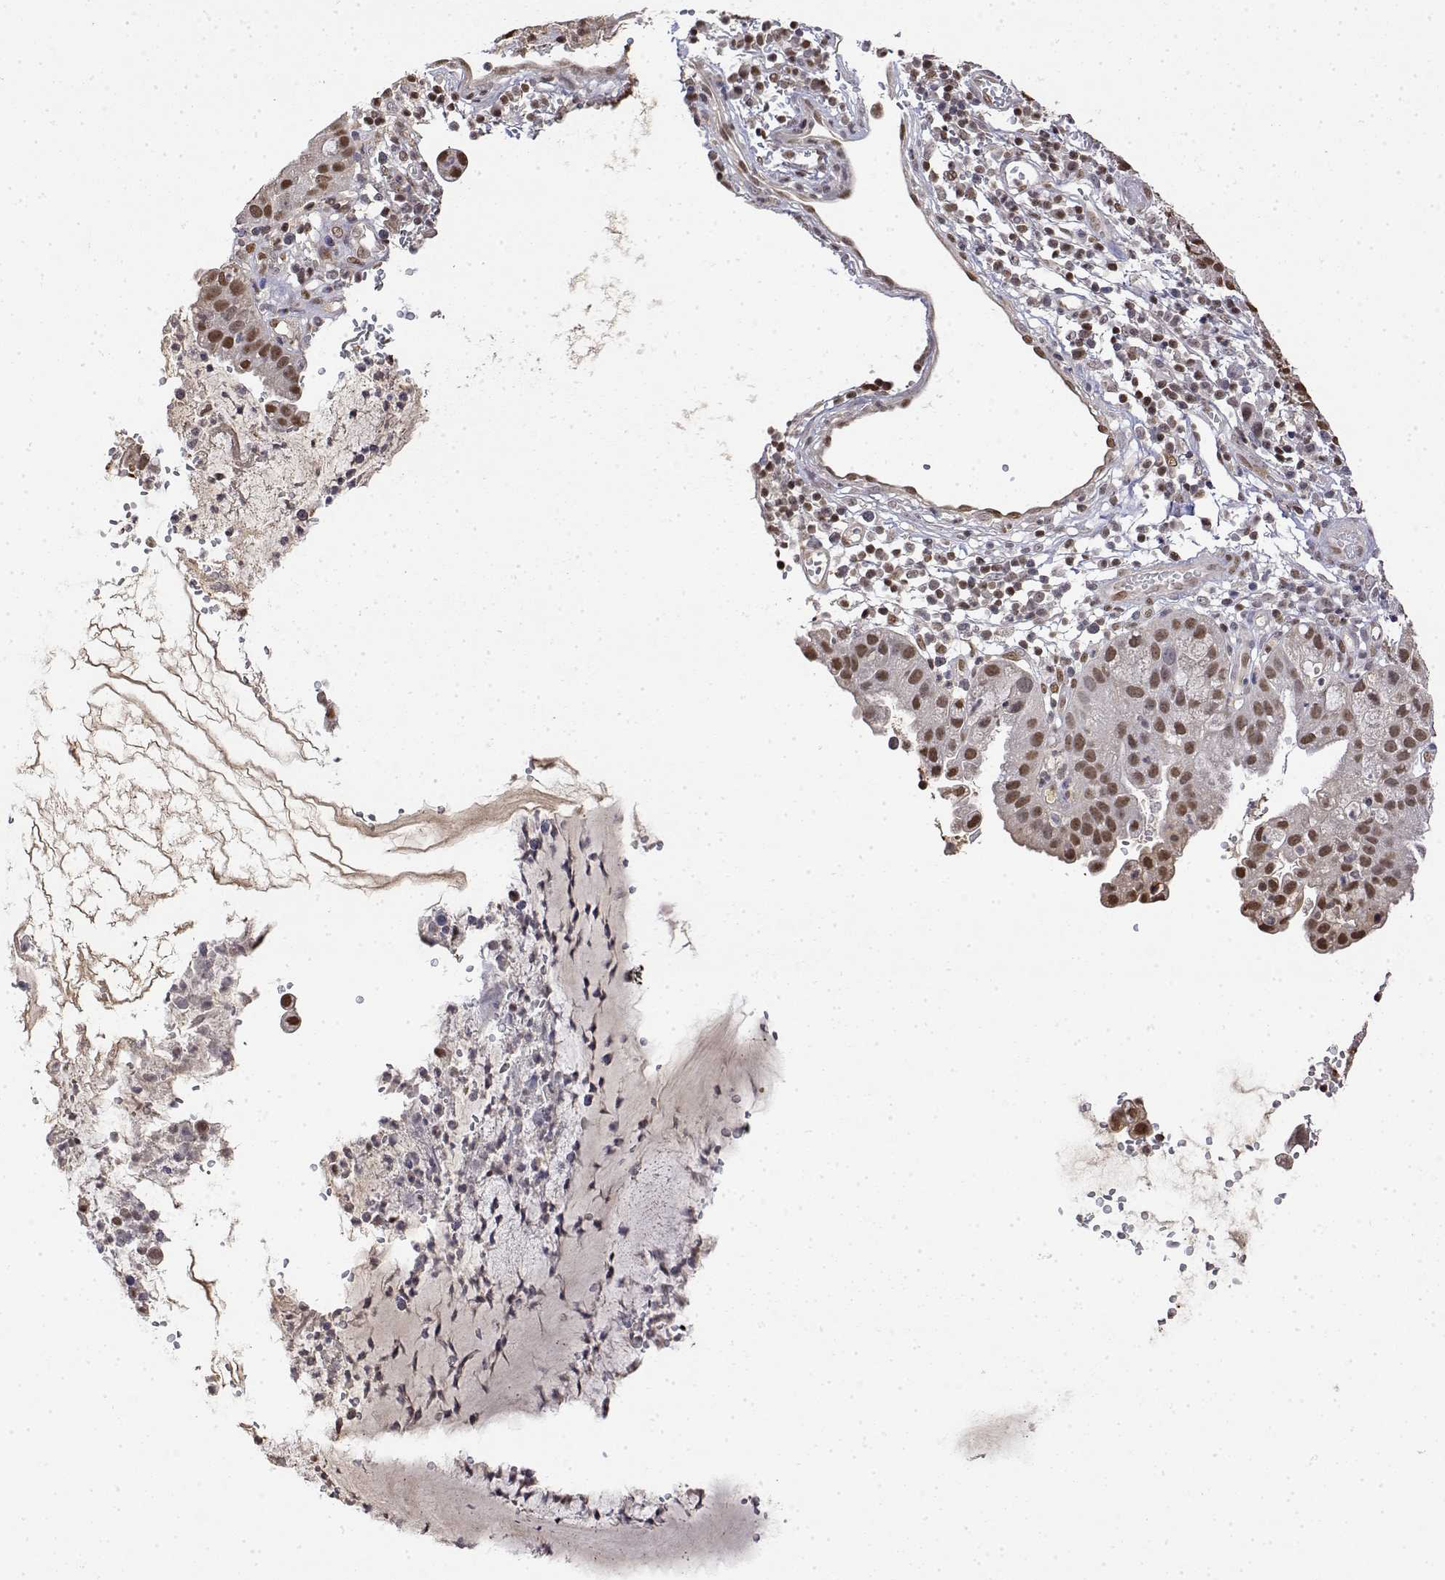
{"staining": {"intensity": "moderate", "quantity": ">75%", "location": "nuclear"}, "tissue": "cervical cancer", "cell_type": "Tumor cells", "image_type": "cancer", "snomed": [{"axis": "morphology", "description": "Adenocarcinoma, NOS"}, {"axis": "topography", "description": "Cervix"}], "caption": "IHC (DAB (3,3'-diaminobenzidine)) staining of human cervical adenocarcinoma displays moderate nuclear protein staining in approximately >75% of tumor cells. The protein is stained brown, and the nuclei are stained in blue (DAB IHC with brightfield microscopy, high magnification).", "gene": "TPI1", "patient": {"sex": "female", "age": 34}}